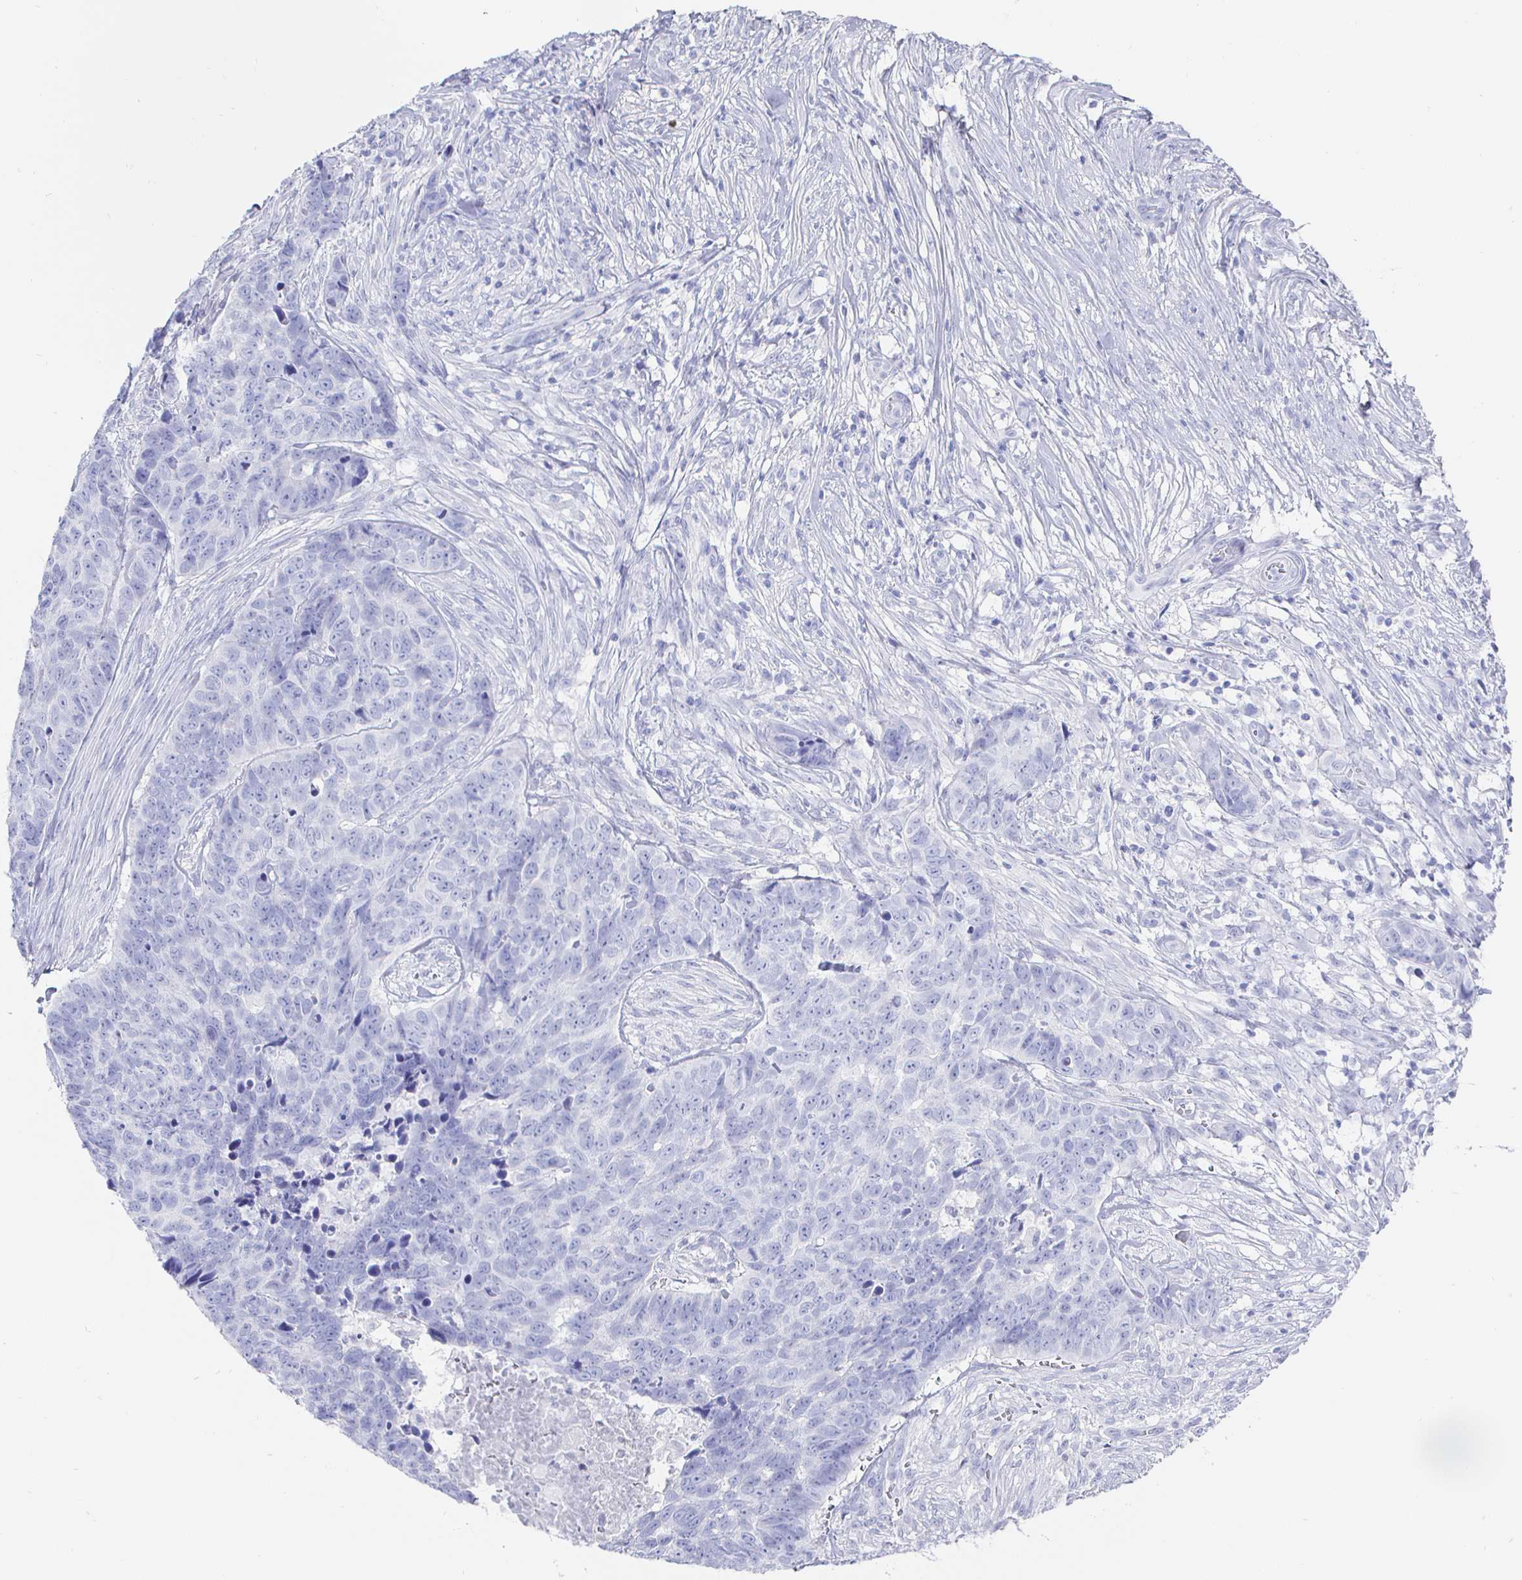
{"staining": {"intensity": "negative", "quantity": "none", "location": "none"}, "tissue": "skin cancer", "cell_type": "Tumor cells", "image_type": "cancer", "snomed": [{"axis": "morphology", "description": "Basal cell carcinoma"}, {"axis": "topography", "description": "Skin"}], "caption": "The micrograph reveals no staining of tumor cells in basal cell carcinoma (skin). Nuclei are stained in blue.", "gene": "CLCA1", "patient": {"sex": "female", "age": 82}}